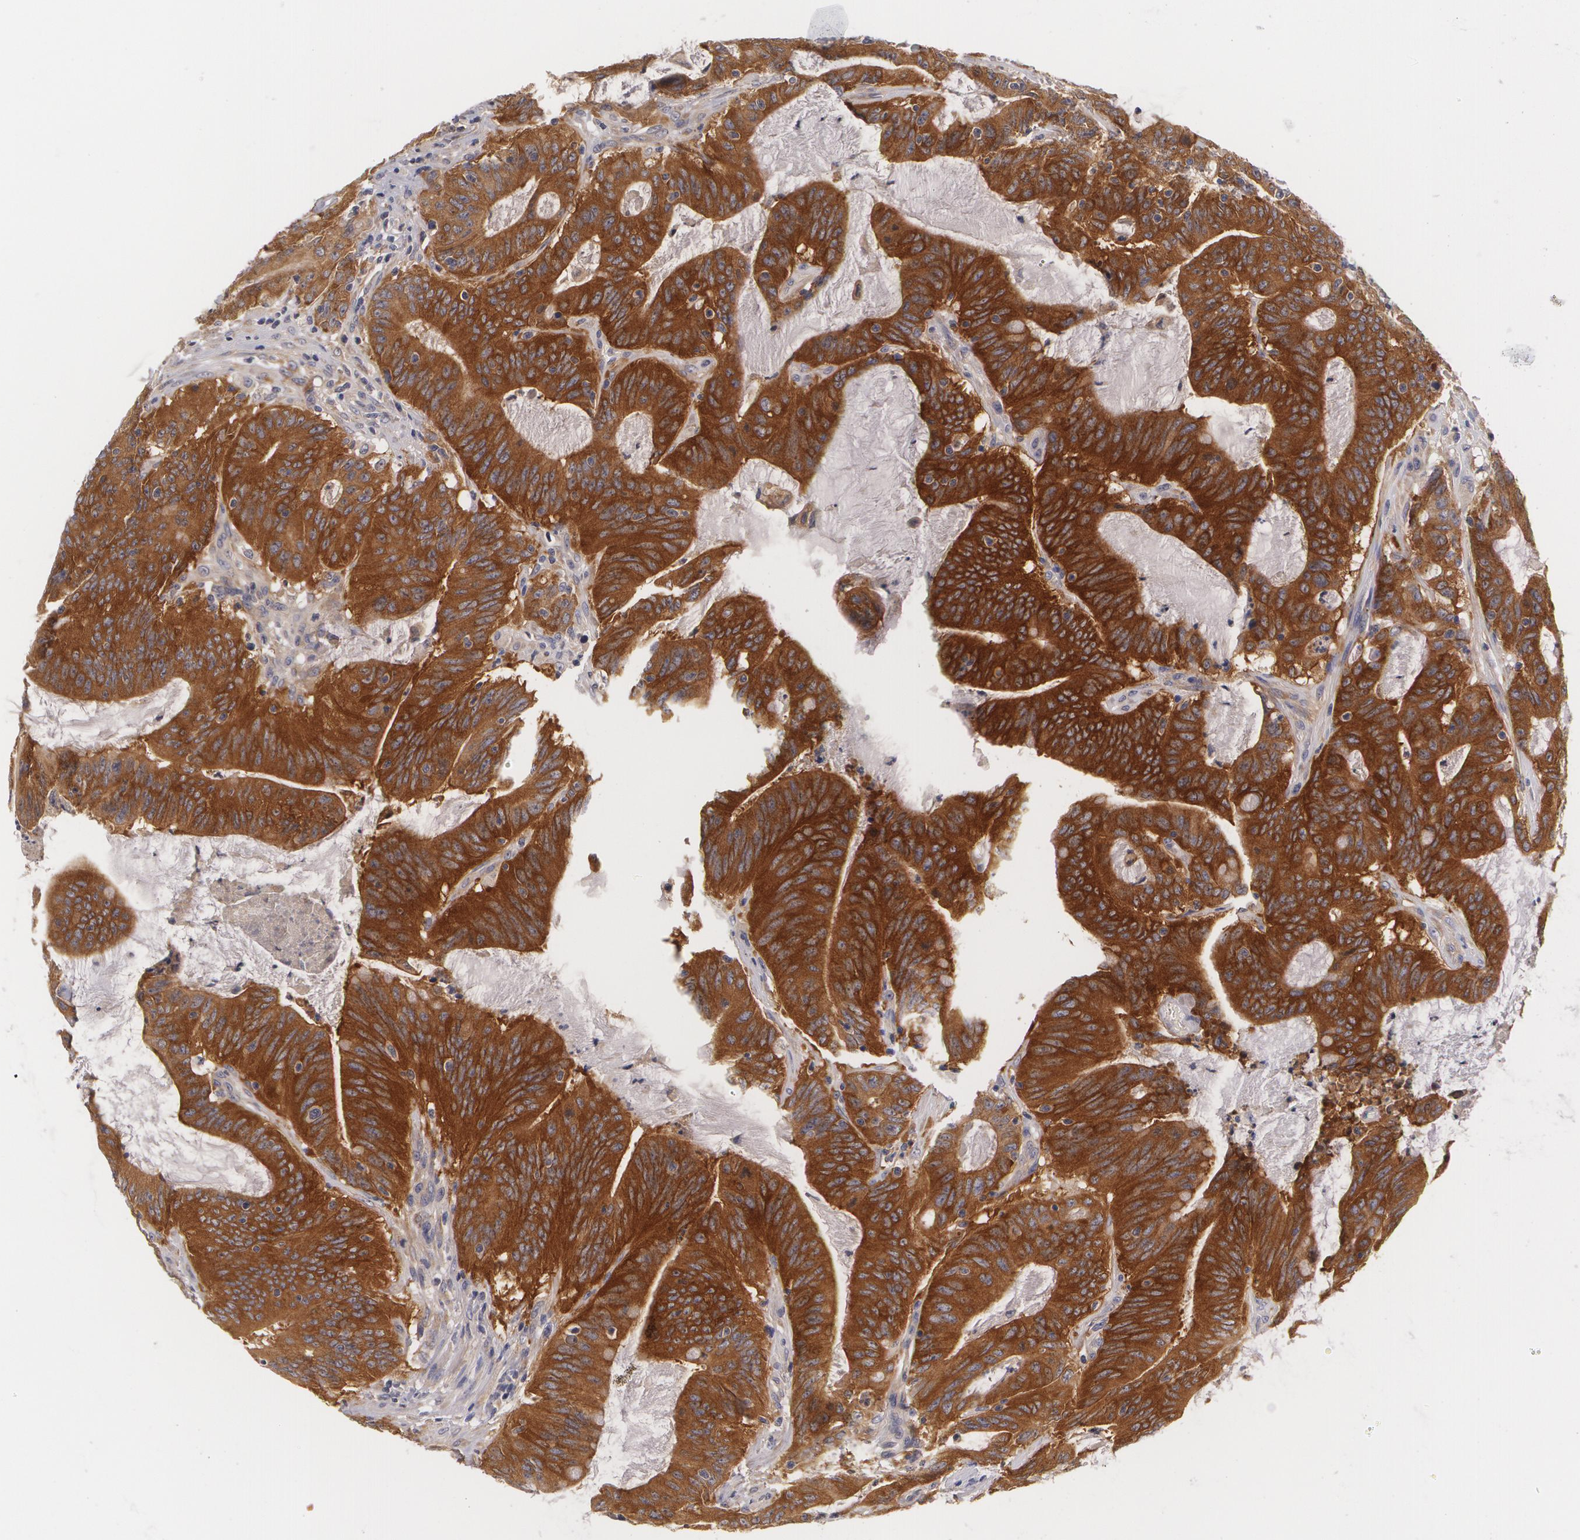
{"staining": {"intensity": "strong", "quantity": ">75%", "location": "cytoplasmic/membranous"}, "tissue": "colorectal cancer", "cell_type": "Tumor cells", "image_type": "cancer", "snomed": [{"axis": "morphology", "description": "Adenocarcinoma, NOS"}, {"axis": "topography", "description": "Colon"}], "caption": "IHC (DAB) staining of human adenocarcinoma (colorectal) displays strong cytoplasmic/membranous protein positivity in approximately >75% of tumor cells.", "gene": "CASK", "patient": {"sex": "male", "age": 54}}